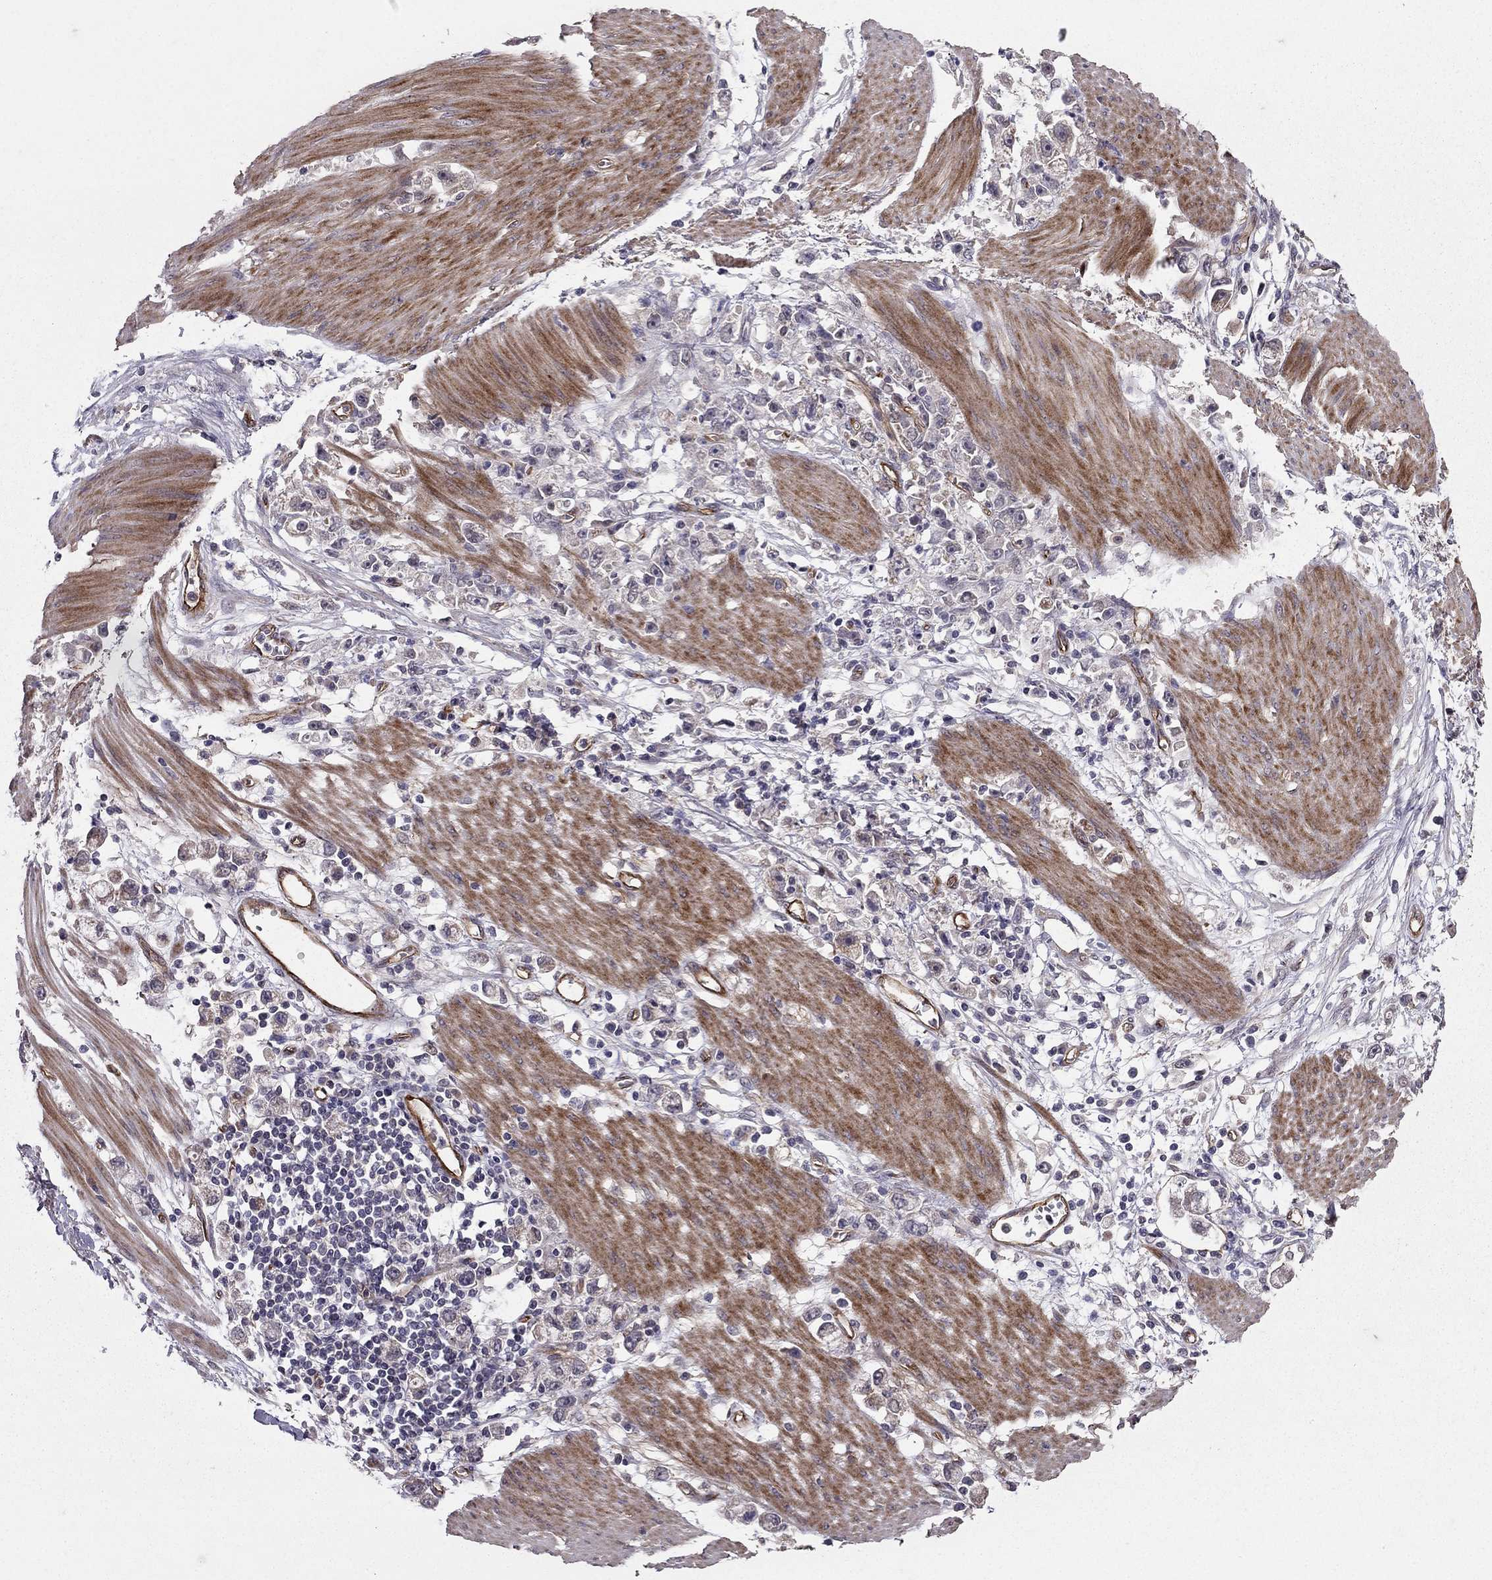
{"staining": {"intensity": "negative", "quantity": "none", "location": "none"}, "tissue": "stomach cancer", "cell_type": "Tumor cells", "image_type": "cancer", "snomed": [{"axis": "morphology", "description": "Adenocarcinoma, NOS"}, {"axis": "topography", "description": "Stomach"}], "caption": "Adenocarcinoma (stomach) stained for a protein using IHC exhibits no positivity tumor cells.", "gene": "RASIP1", "patient": {"sex": "female", "age": 59}}